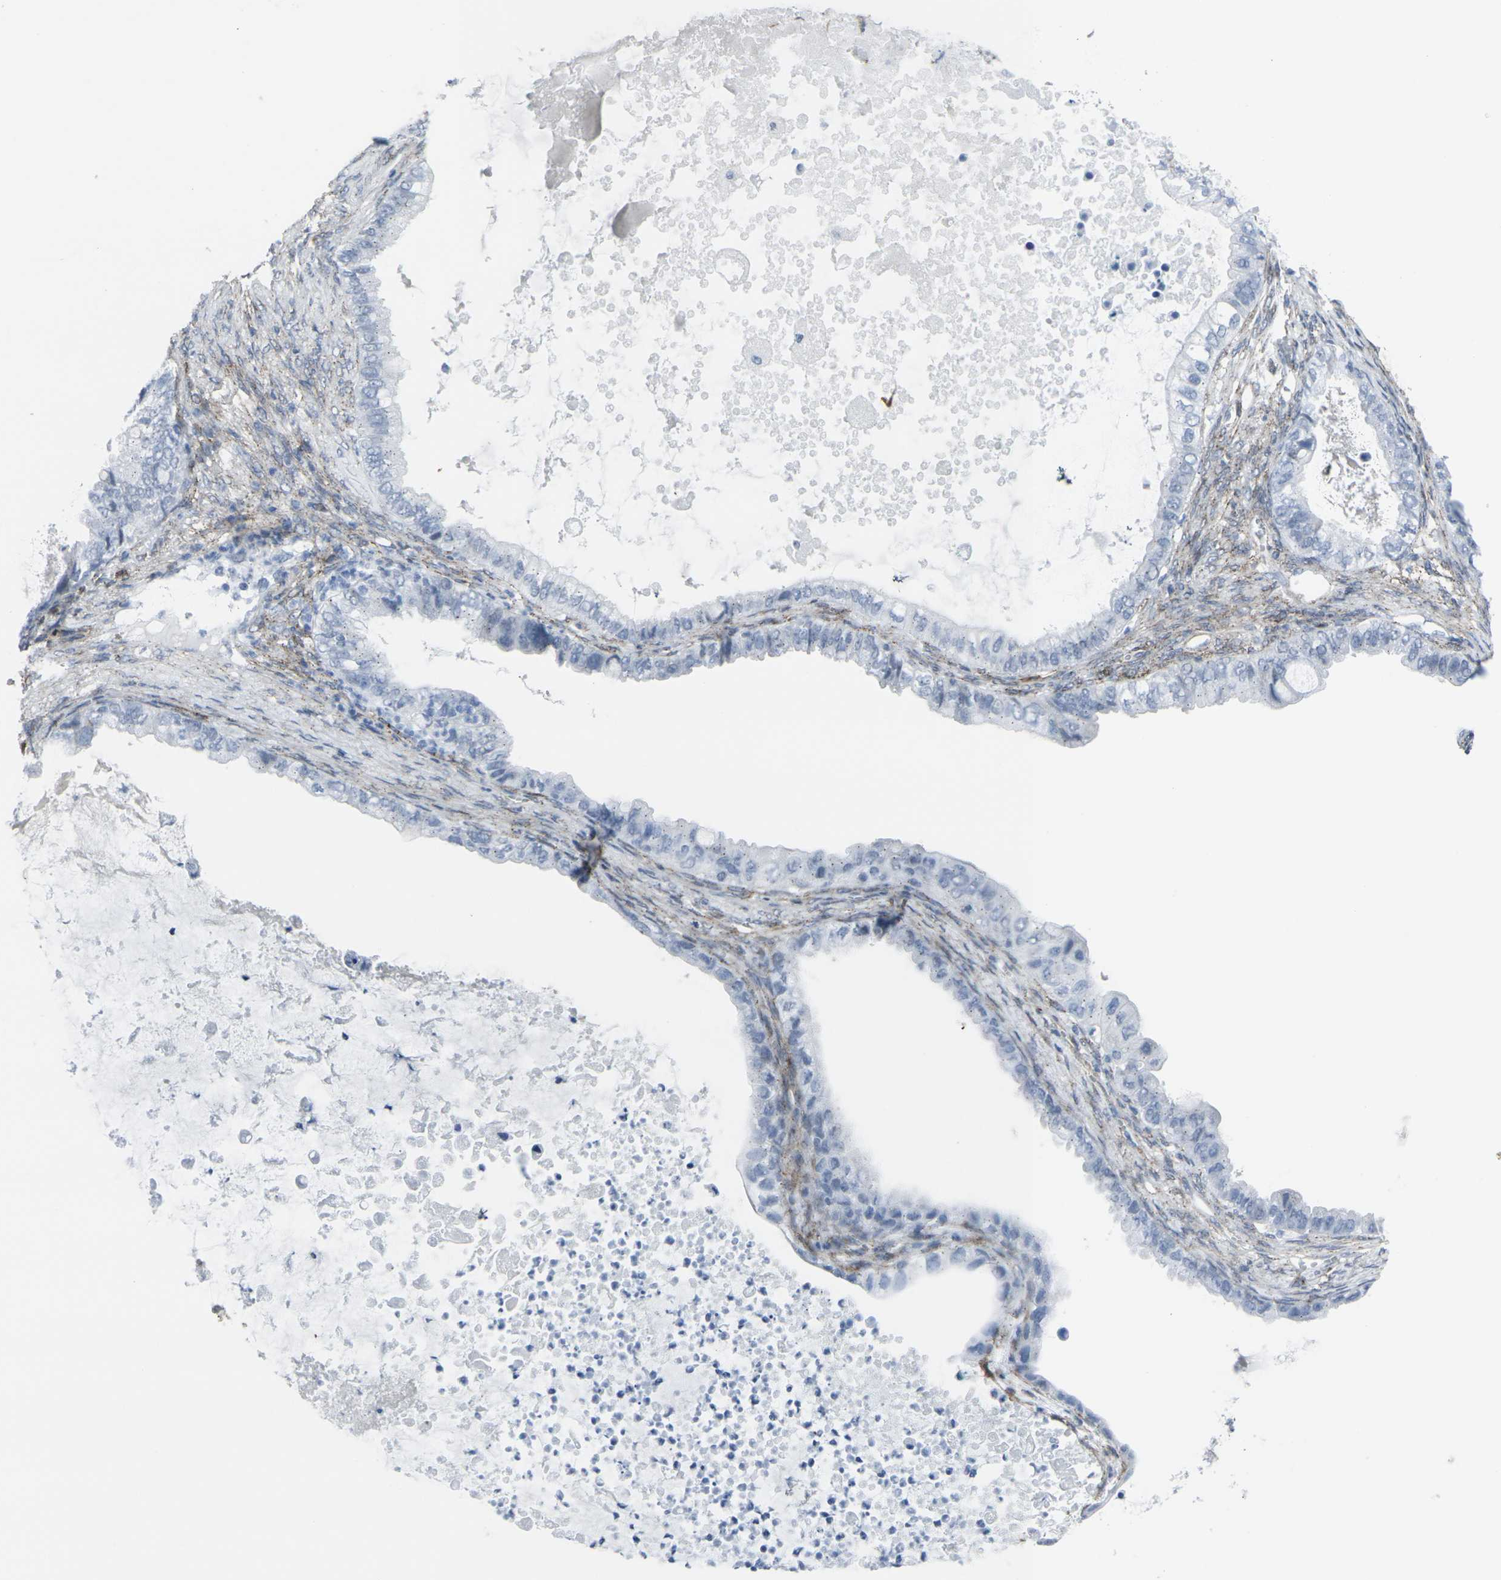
{"staining": {"intensity": "negative", "quantity": "none", "location": "none"}, "tissue": "ovarian cancer", "cell_type": "Tumor cells", "image_type": "cancer", "snomed": [{"axis": "morphology", "description": "Cystadenocarcinoma, mucinous, NOS"}, {"axis": "topography", "description": "Ovary"}], "caption": "Tumor cells show no significant expression in ovarian cancer.", "gene": "CDH11", "patient": {"sex": "female", "age": 80}}